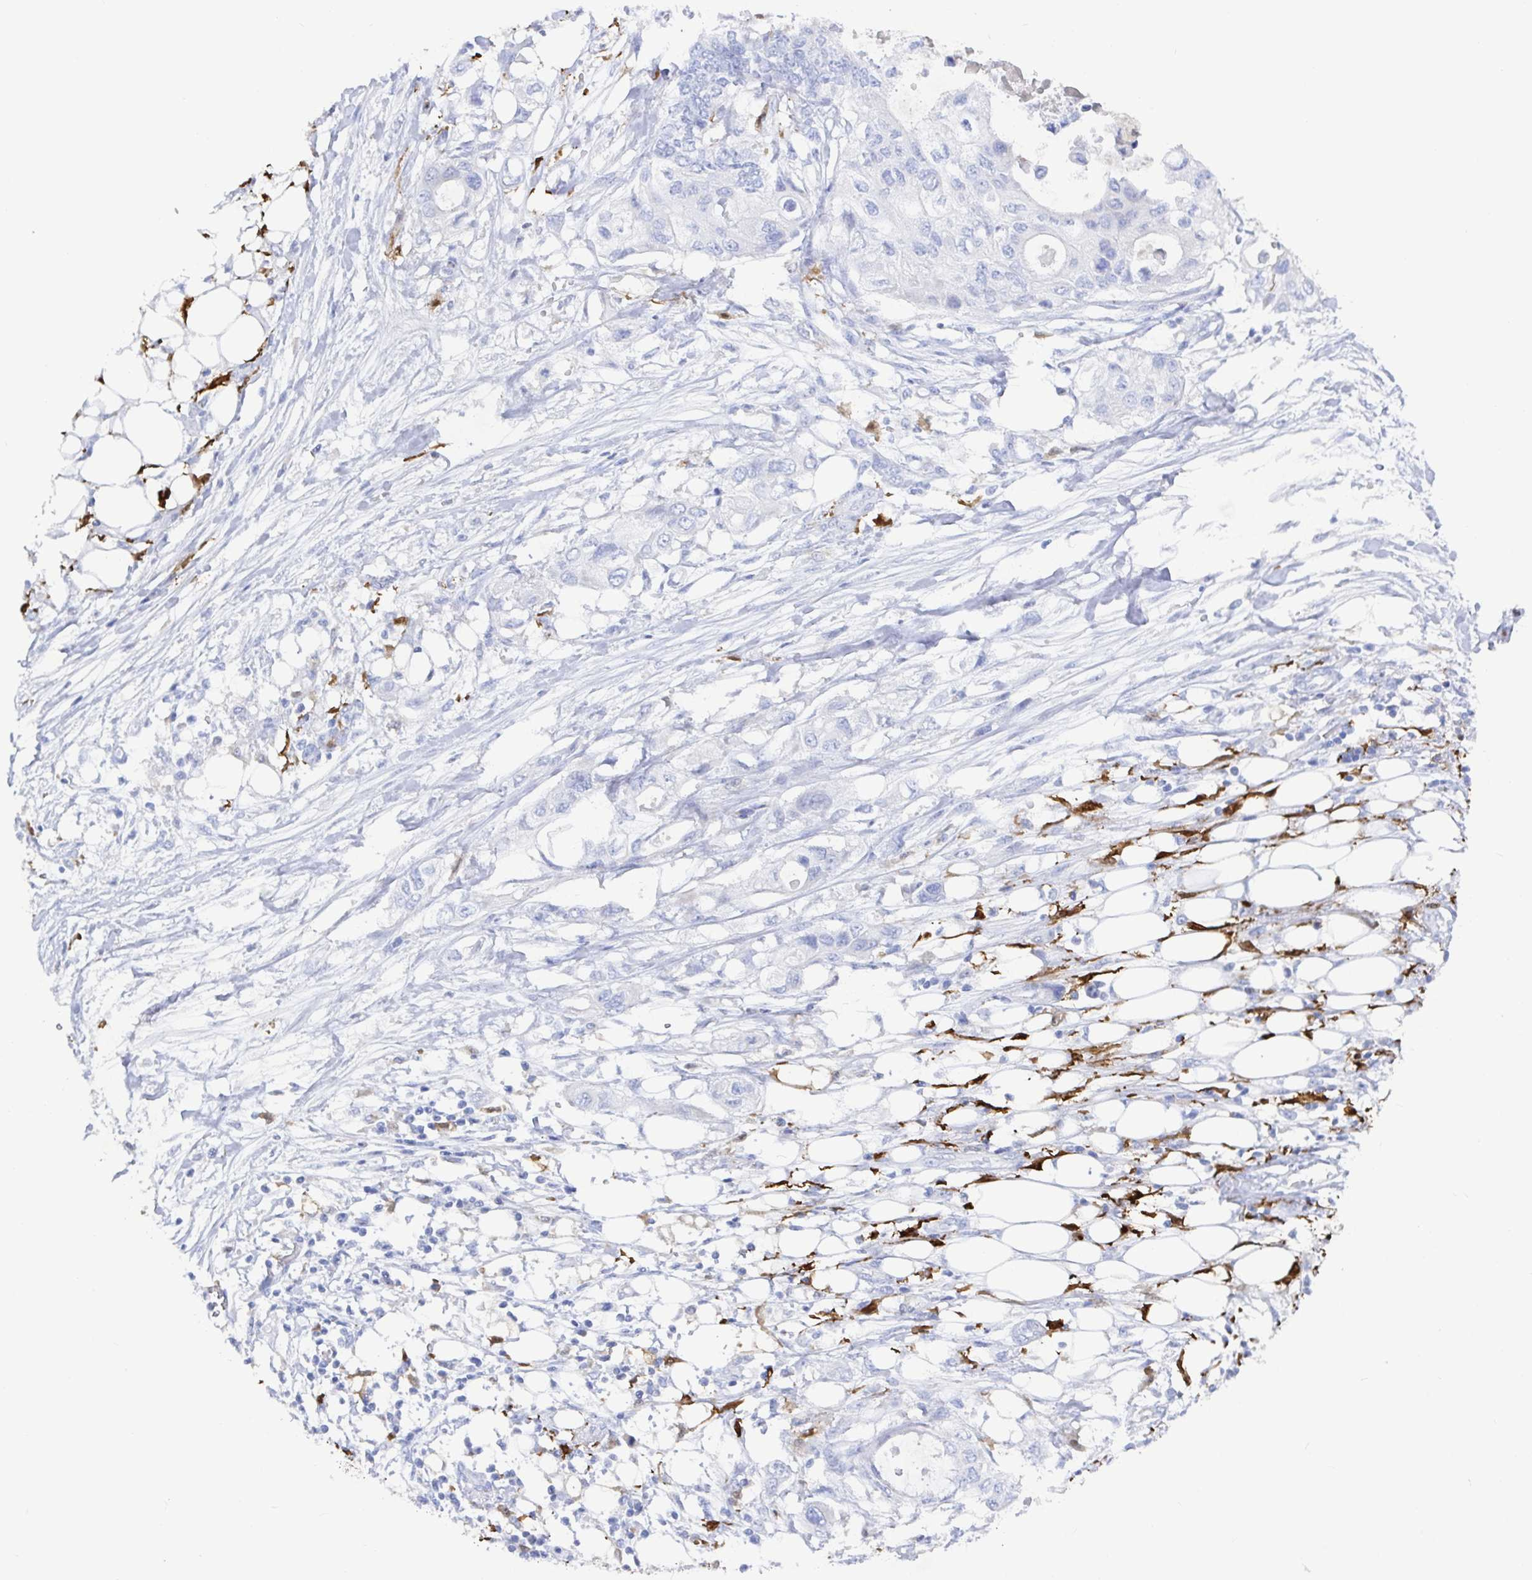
{"staining": {"intensity": "negative", "quantity": "none", "location": "none"}, "tissue": "pancreatic cancer", "cell_type": "Tumor cells", "image_type": "cancer", "snomed": [{"axis": "morphology", "description": "Adenocarcinoma, NOS"}, {"axis": "topography", "description": "Pancreas"}], "caption": "Tumor cells show no significant protein staining in pancreatic cancer.", "gene": "OR2A4", "patient": {"sex": "female", "age": 63}}